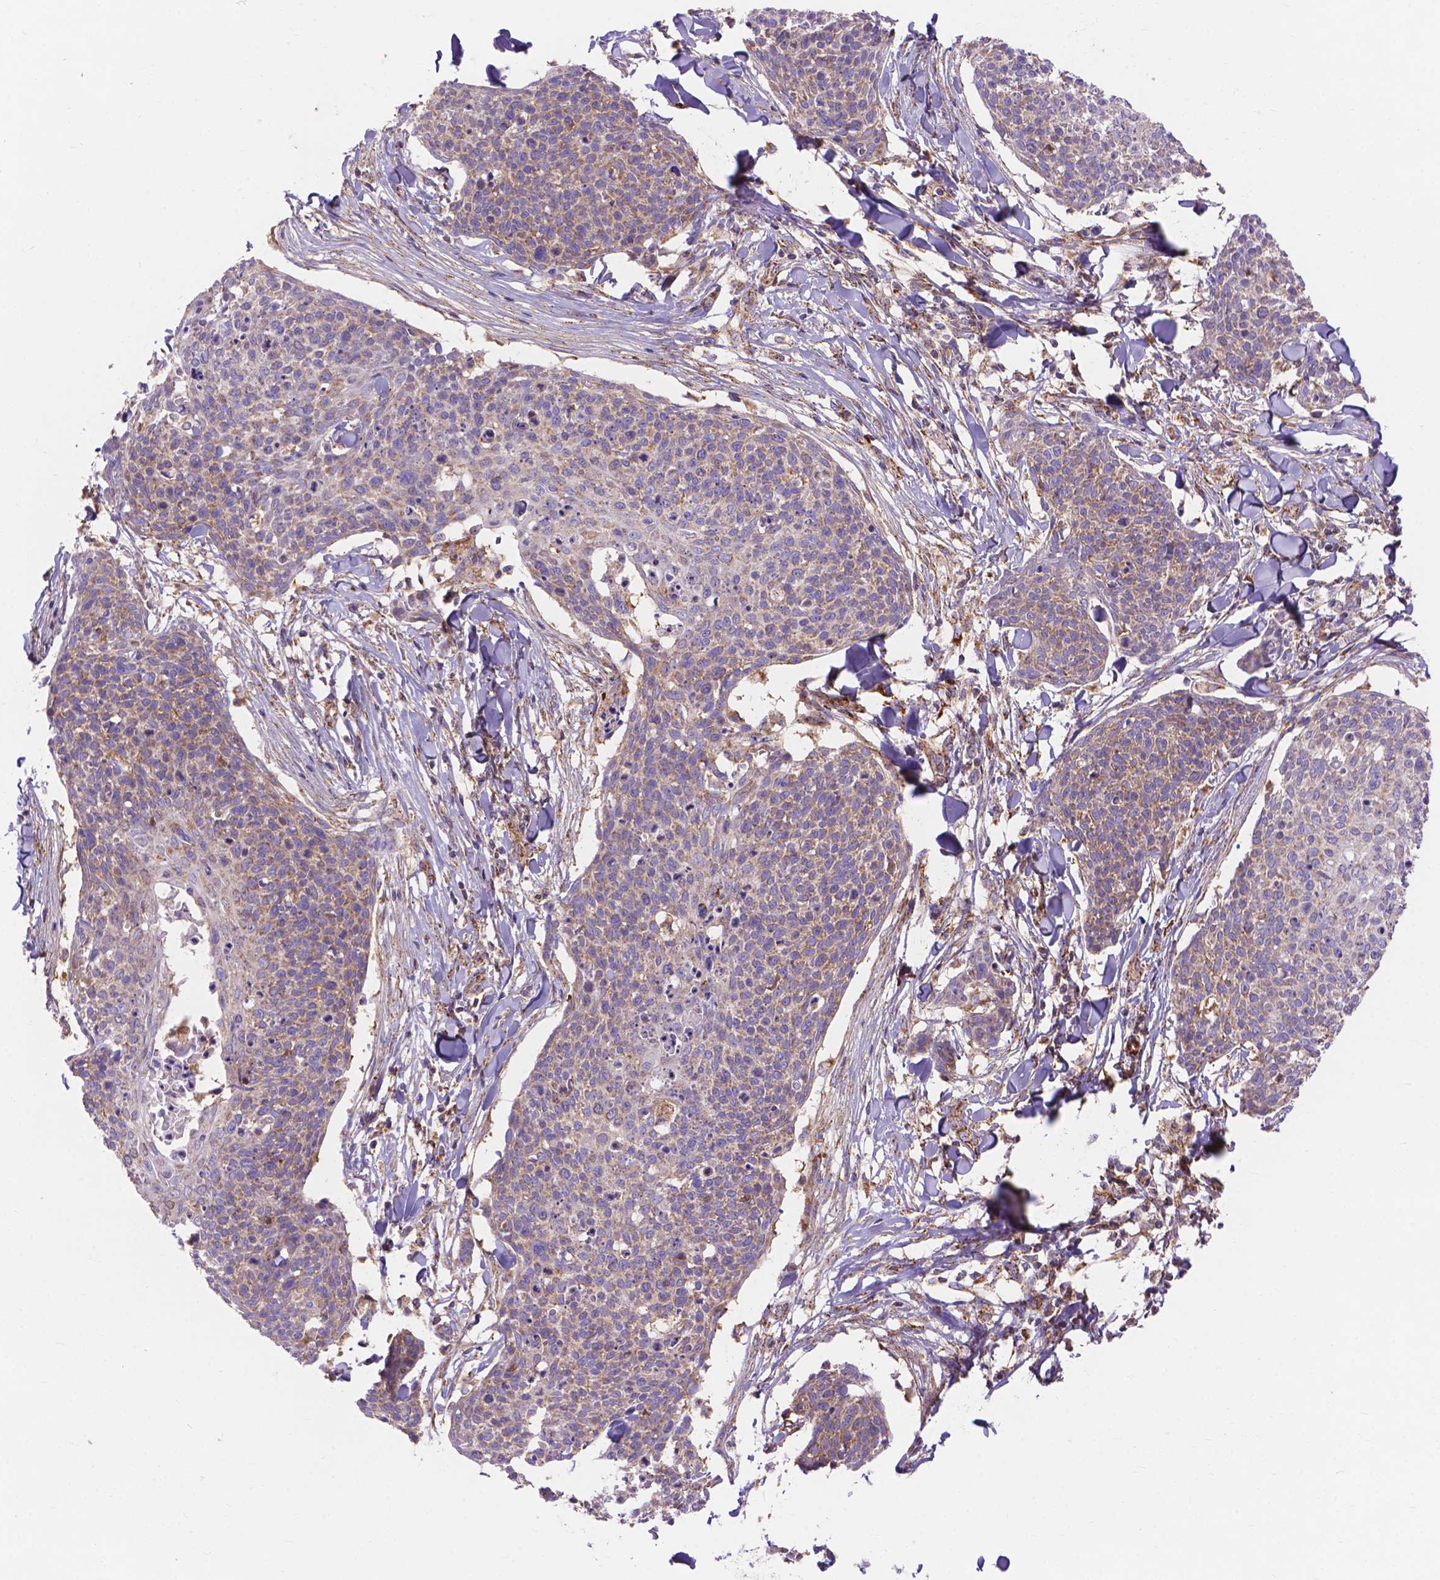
{"staining": {"intensity": "negative", "quantity": "none", "location": "none"}, "tissue": "skin cancer", "cell_type": "Tumor cells", "image_type": "cancer", "snomed": [{"axis": "morphology", "description": "Squamous cell carcinoma, NOS"}, {"axis": "topography", "description": "Skin"}, {"axis": "topography", "description": "Vulva"}], "caption": "Protein analysis of squamous cell carcinoma (skin) shows no significant staining in tumor cells.", "gene": "AK3", "patient": {"sex": "female", "age": 75}}